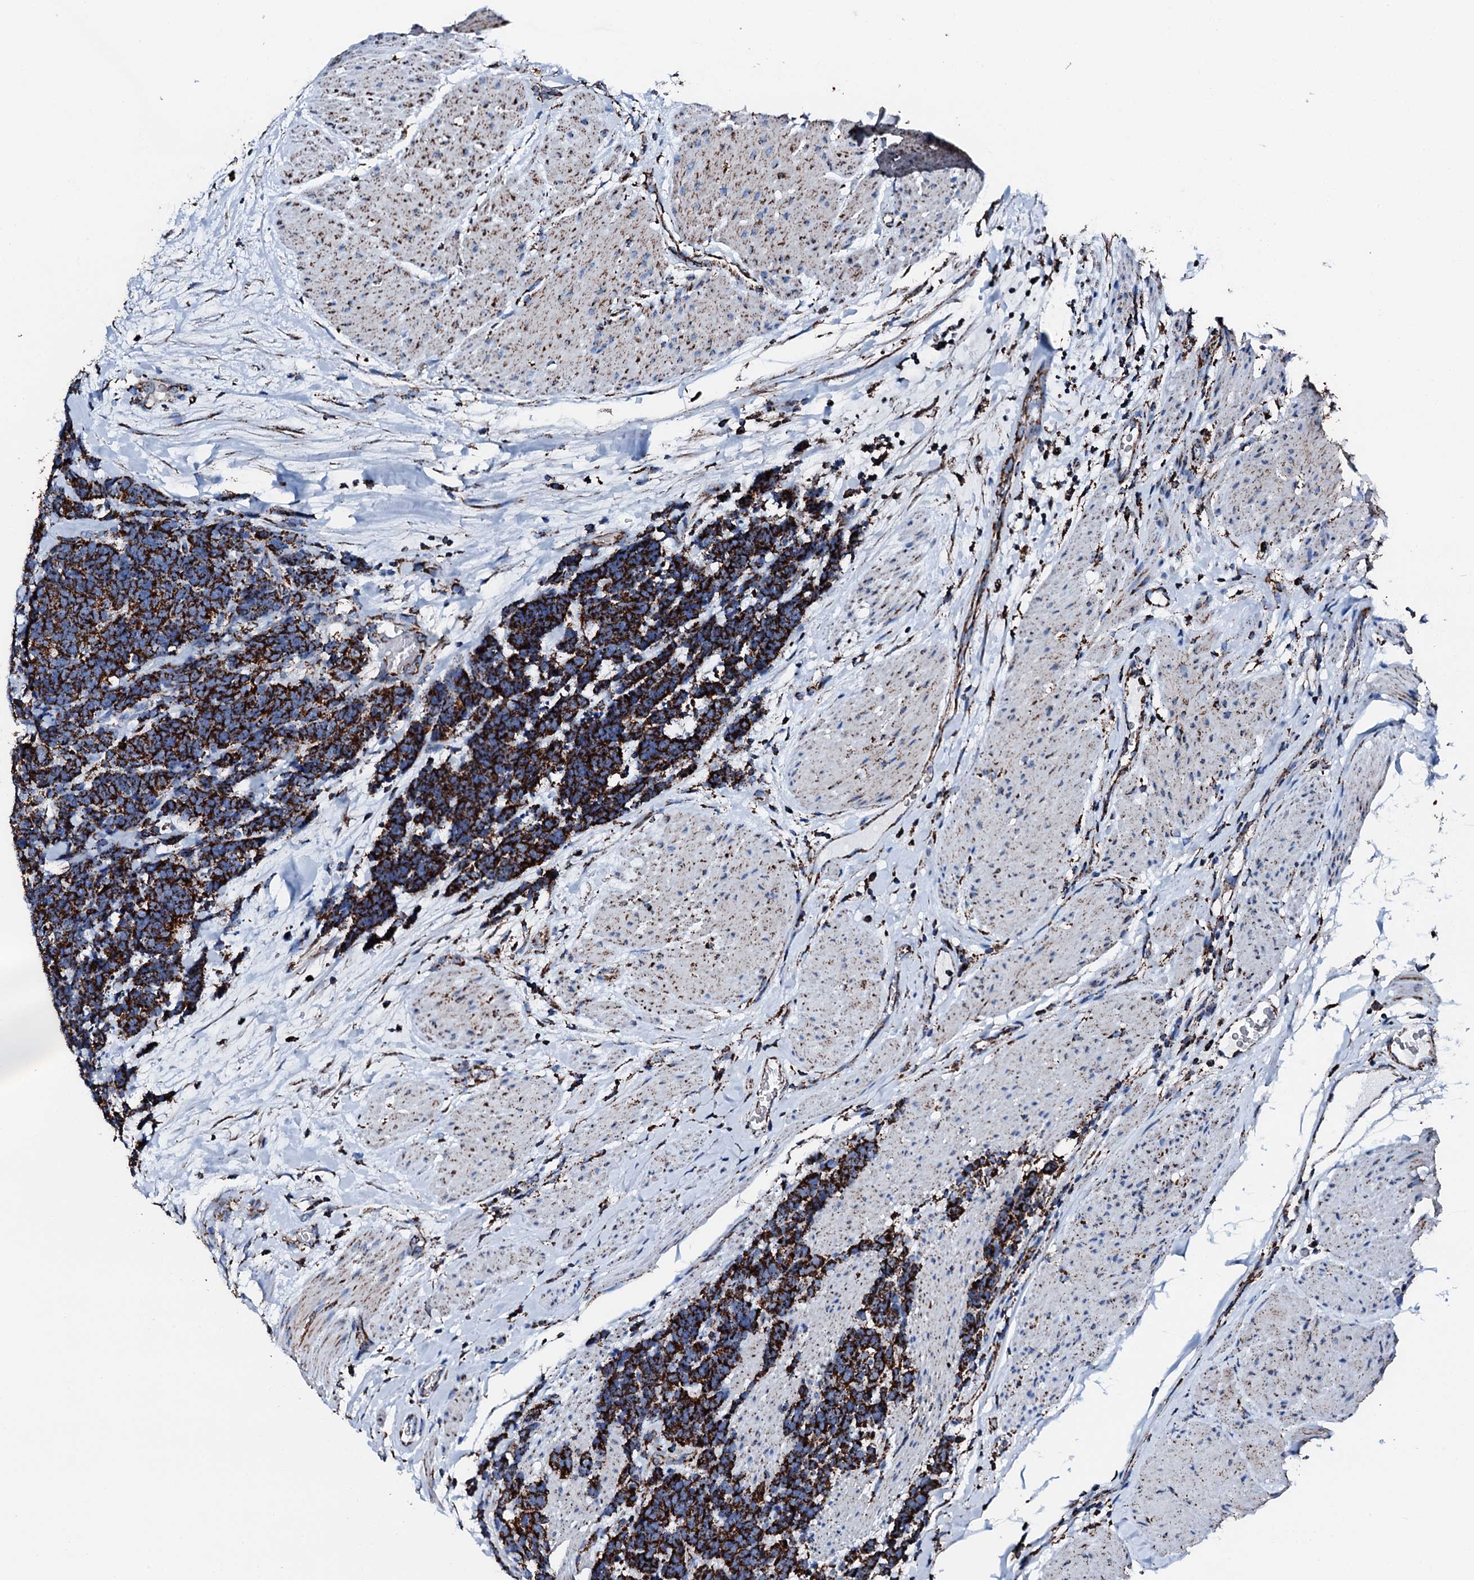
{"staining": {"intensity": "strong", "quantity": ">75%", "location": "cytoplasmic/membranous"}, "tissue": "carcinoid", "cell_type": "Tumor cells", "image_type": "cancer", "snomed": [{"axis": "morphology", "description": "Carcinoma, NOS"}, {"axis": "morphology", "description": "Carcinoid, malignant, NOS"}, {"axis": "topography", "description": "Urinary bladder"}], "caption": "The image displays staining of carcinoma, revealing strong cytoplasmic/membranous protein positivity (brown color) within tumor cells.", "gene": "HADH", "patient": {"sex": "male", "age": 57}}